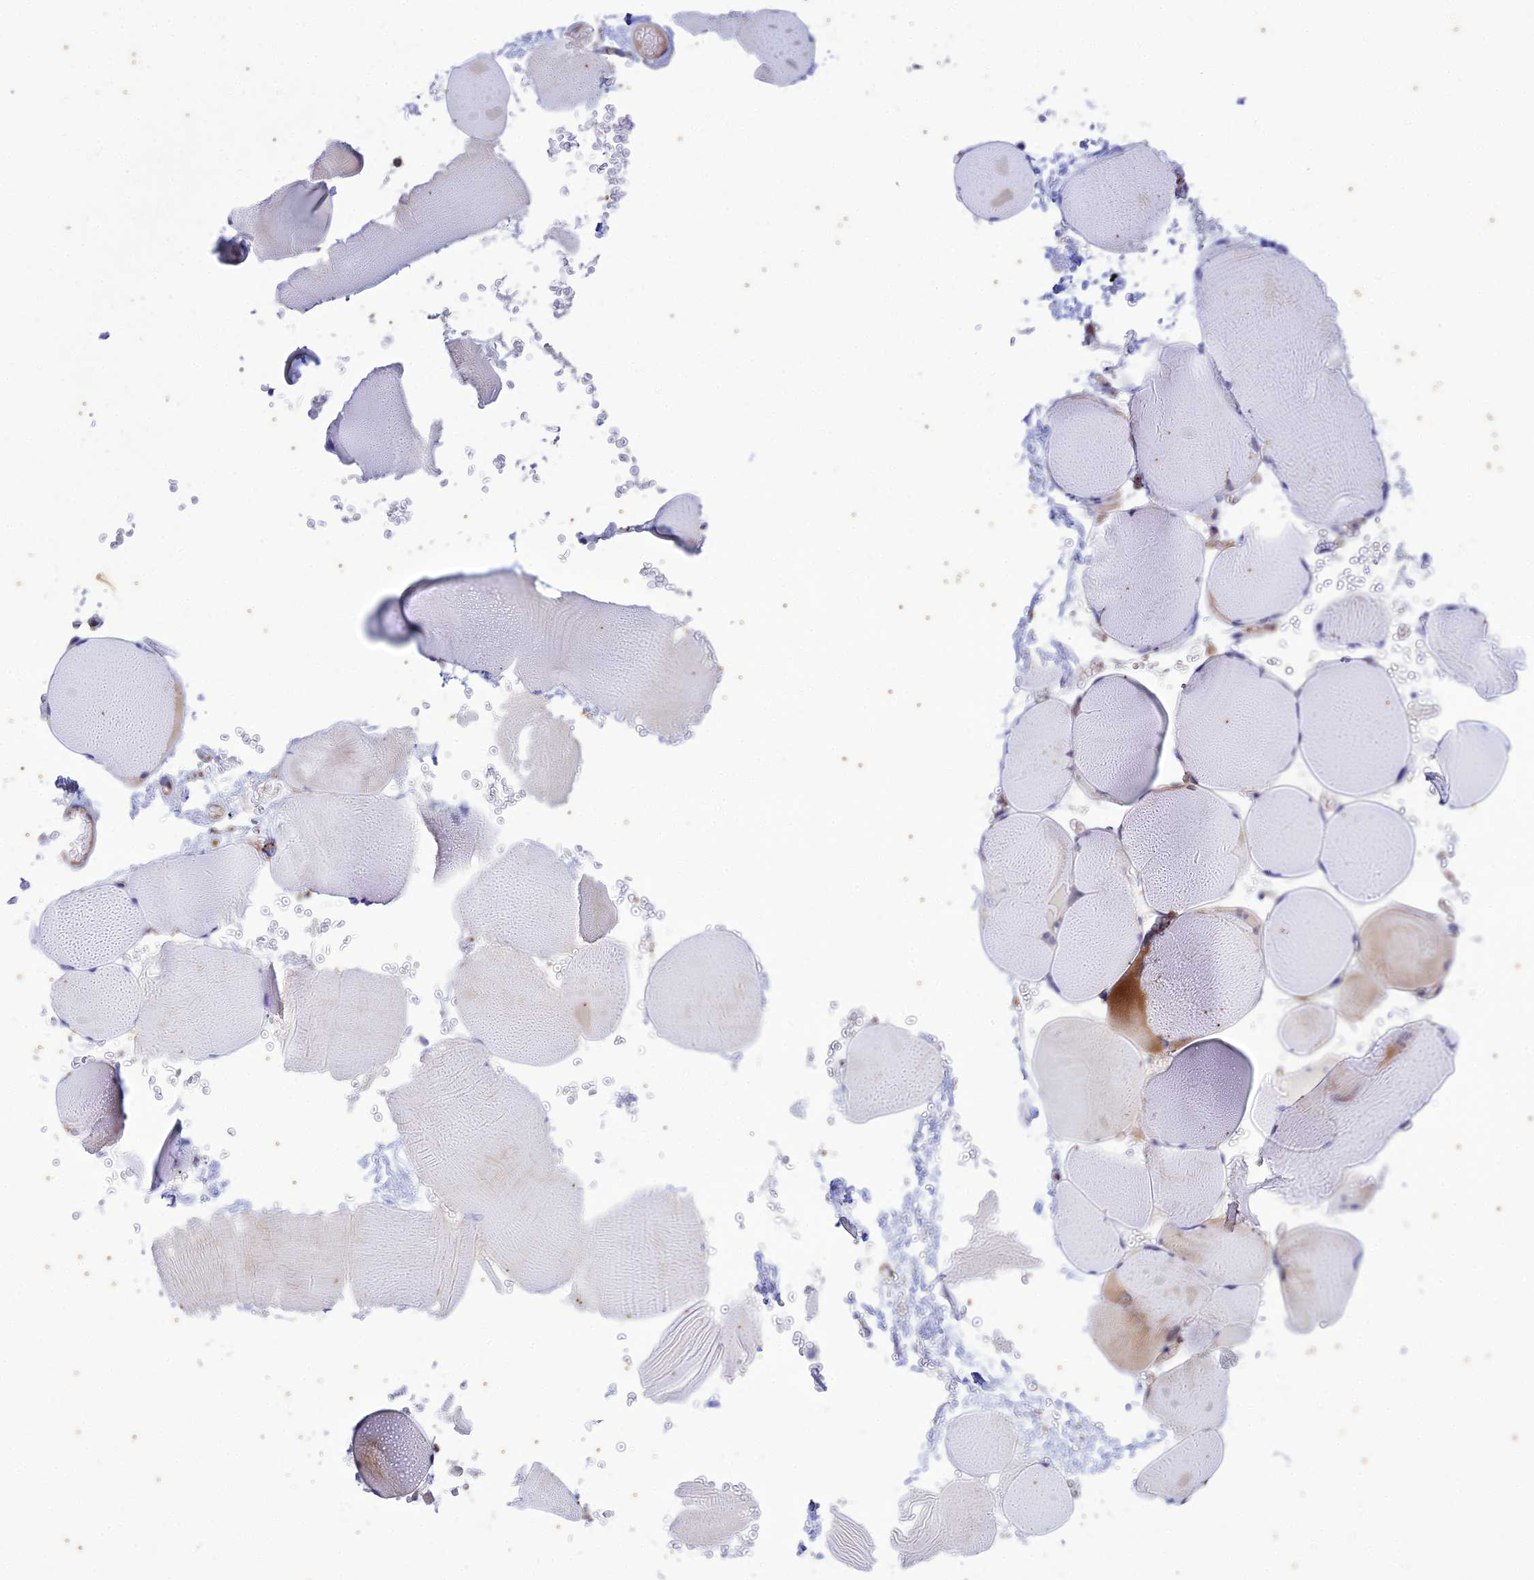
{"staining": {"intensity": "moderate", "quantity": "<25%", "location": "cytoplasmic/membranous"}, "tissue": "skeletal muscle", "cell_type": "Myocytes", "image_type": "normal", "snomed": [{"axis": "morphology", "description": "Normal tissue, NOS"}, {"axis": "topography", "description": "Skeletal muscle"}], "caption": "Skeletal muscle stained for a protein displays moderate cytoplasmic/membranous positivity in myocytes.", "gene": "PIMREG", "patient": {"sex": "male", "age": 62}}